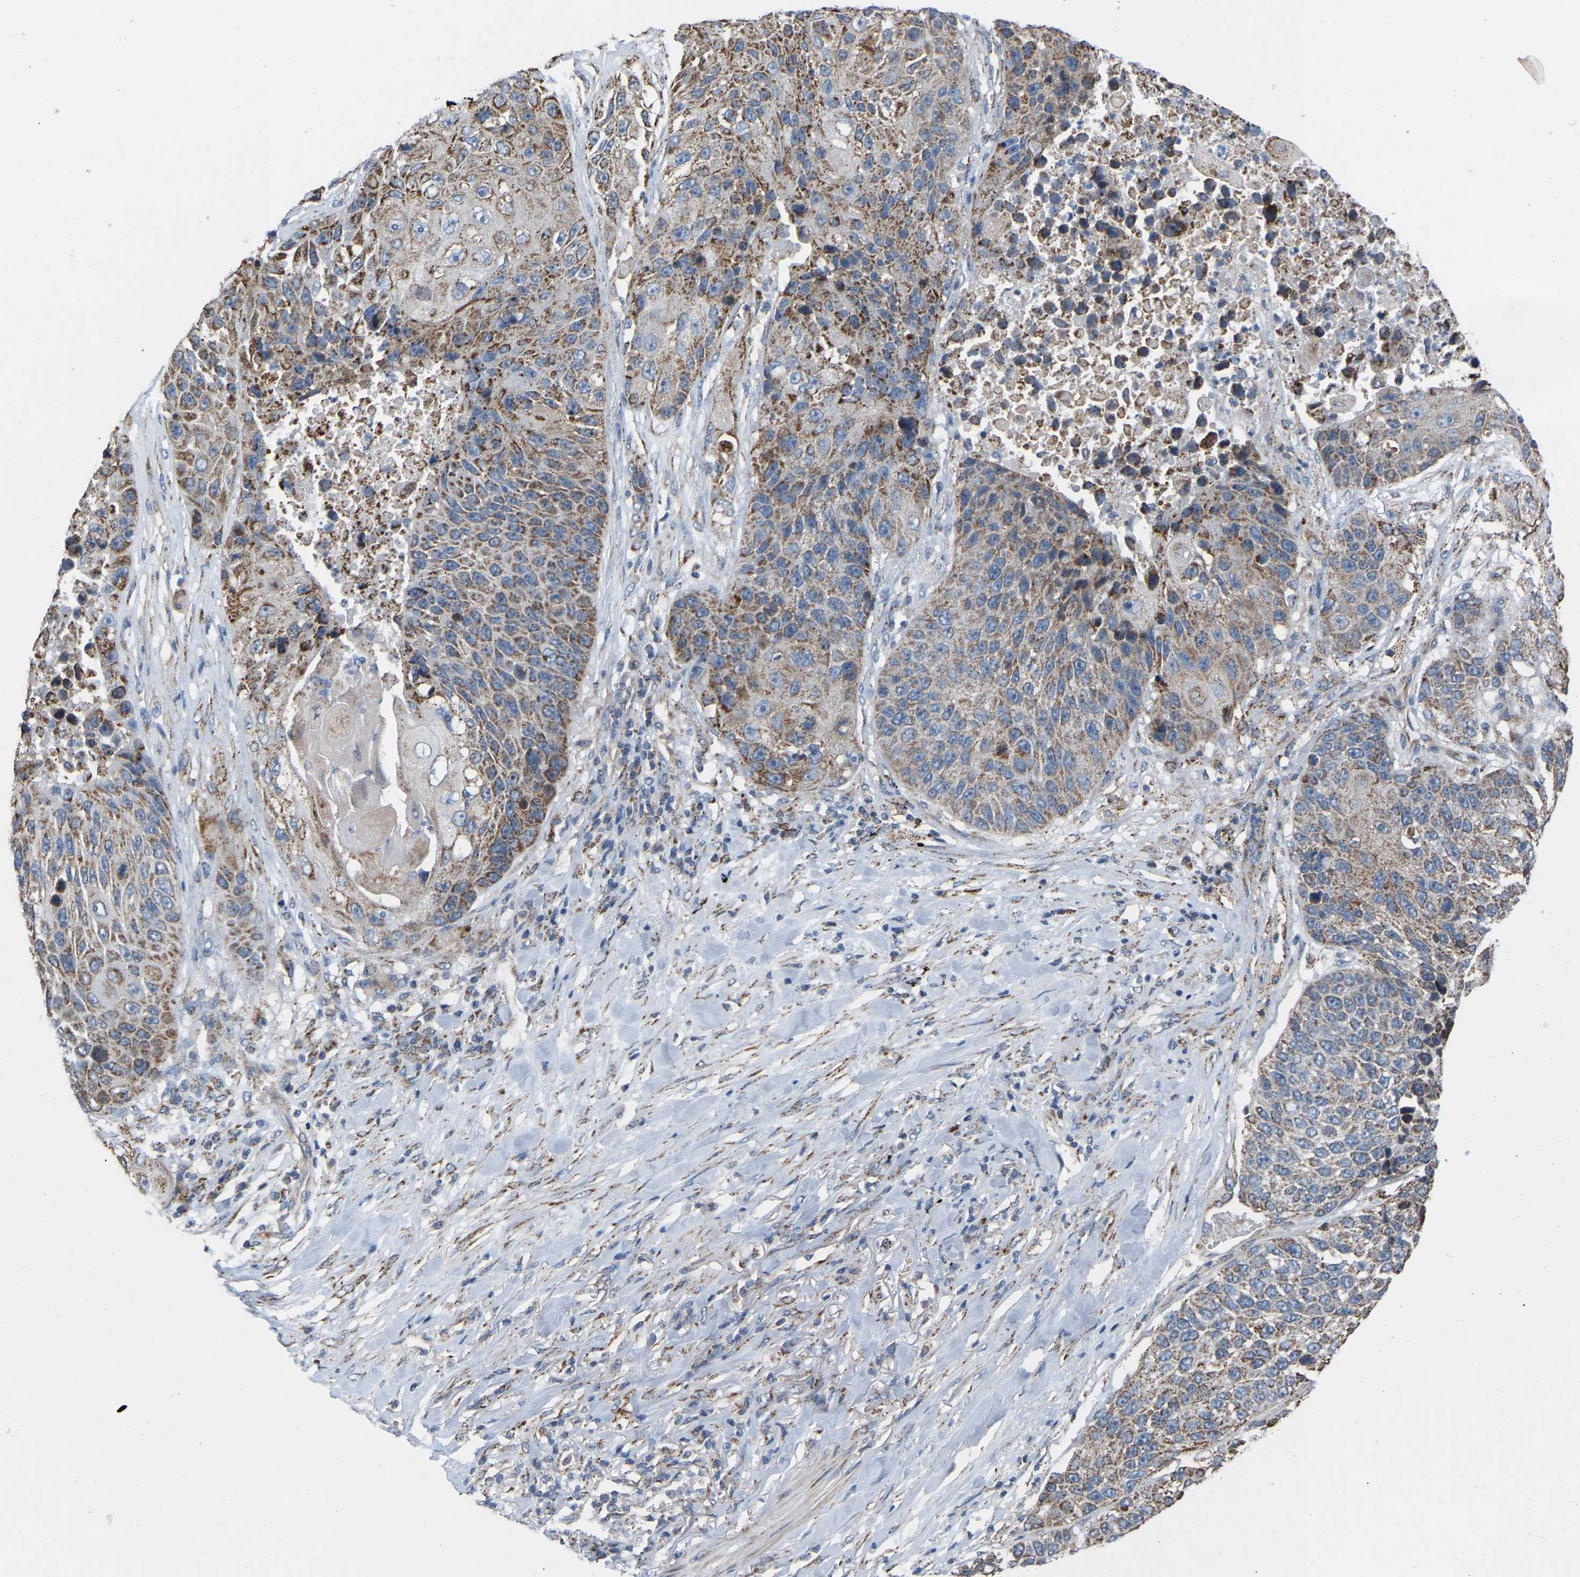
{"staining": {"intensity": "moderate", "quantity": ">75%", "location": "cytoplasmic/membranous"}, "tissue": "lung cancer", "cell_type": "Tumor cells", "image_type": "cancer", "snomed": [{"axis": "morphology", "description": "Squamous cell carcinoma, NOS"}, {"axis": "topography", "description": "Lung"}], "caption": "Immunohistochemistry (IHC) of lung cancer exhibits medium levels of moderate cytoplasmic/membranous positivity in about >75% of tumor cells.", "gene": "BCL10", "patient": {"sex": "male", "age": 61}}